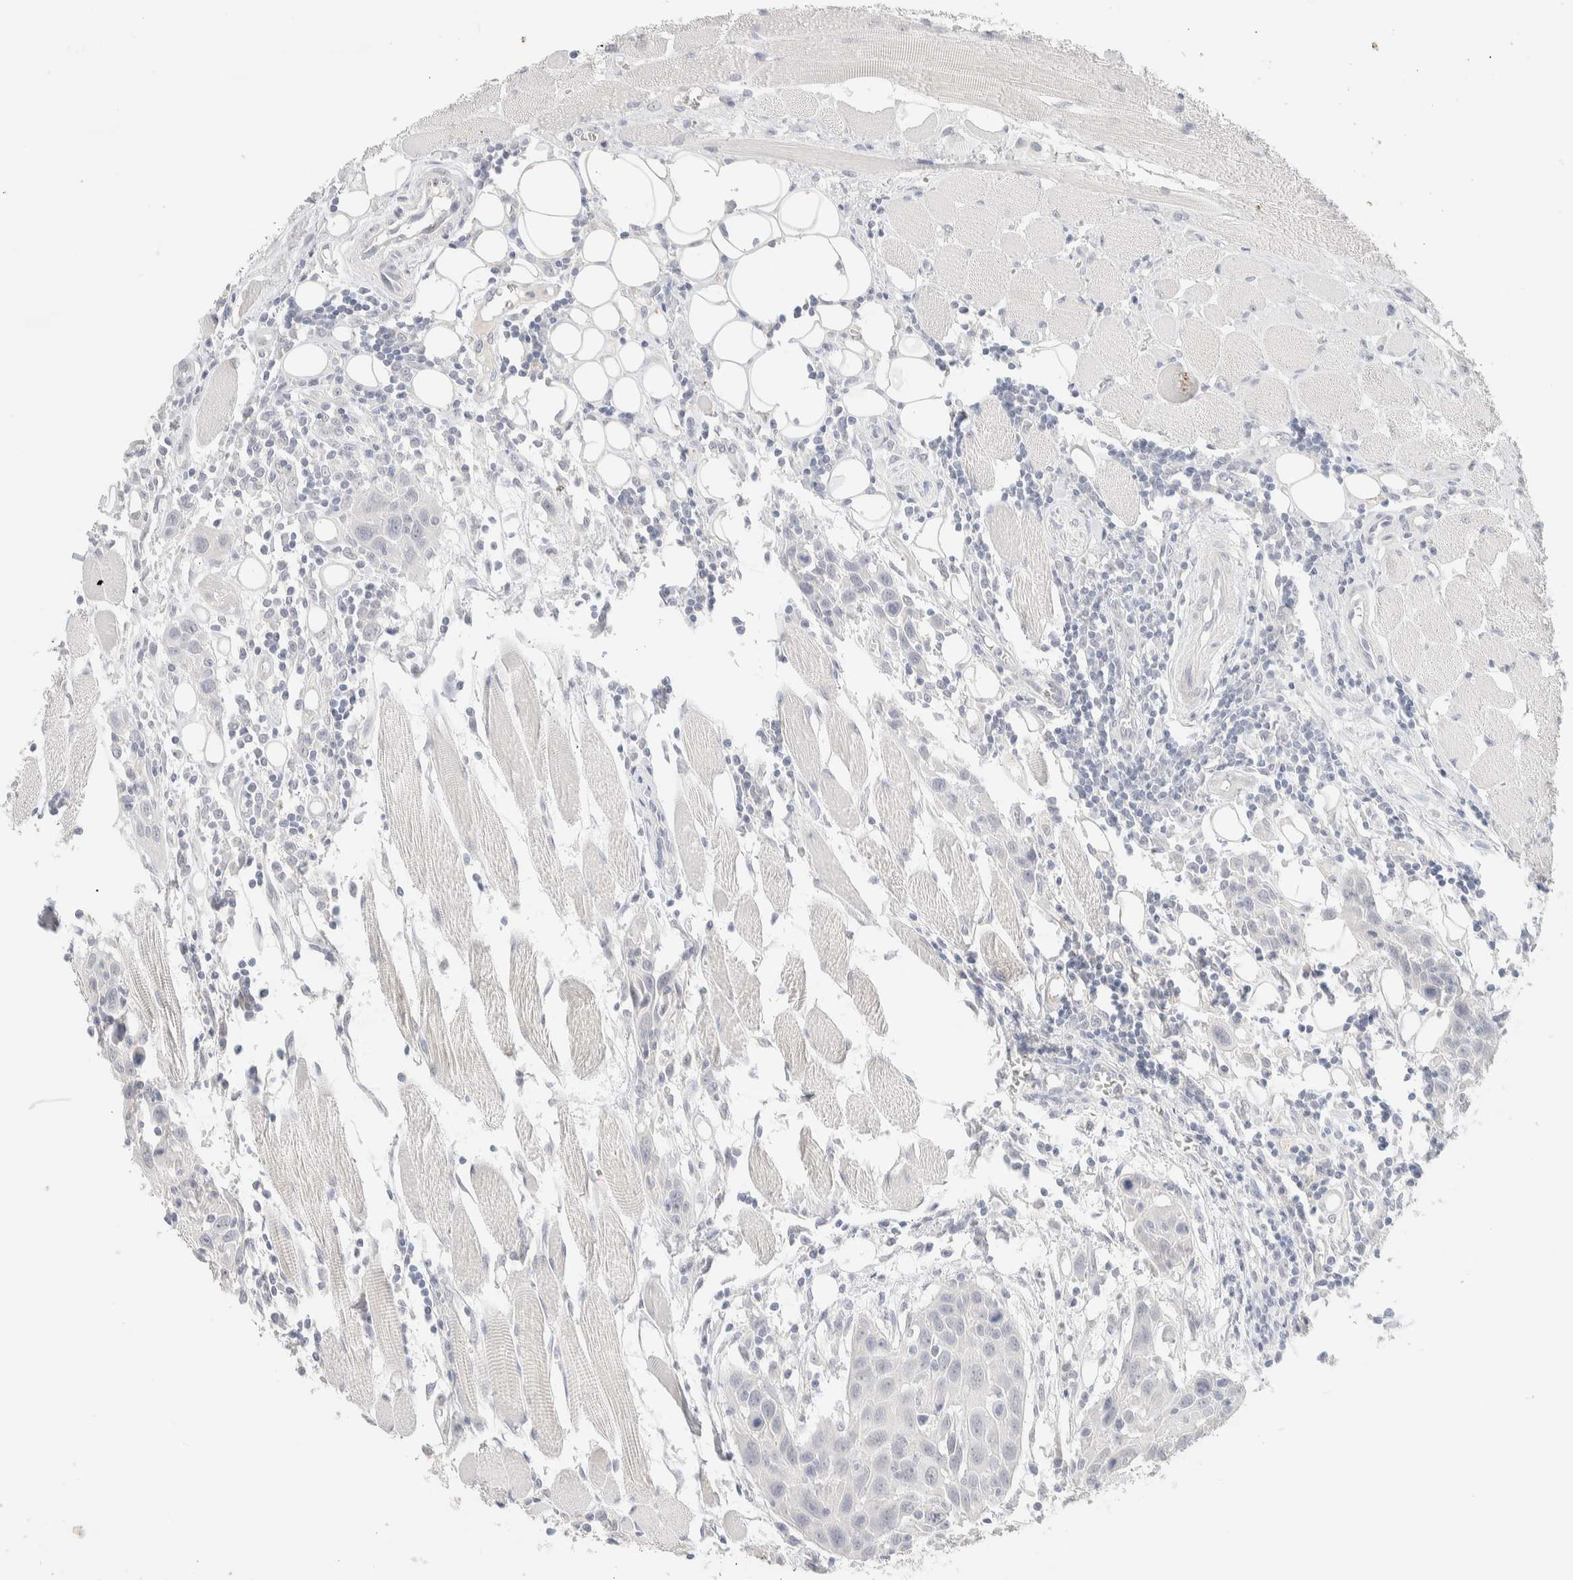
{"staining": {"intensity": "negative", "quantity": "none", "location": "none"}, "tissue": "head and neck cancer", "cell_type": "Tumor cells", "image_type": "cancer", "snomed": [{"axis": "morphology", "description": "Squamous cell carcinoma, NOS"}, {"axis": "topography", "description": "Oral tissue"}, {"axis": "topography", "description": "Head-Neck"}], "caption": "A photomicrograph of human head and neck cancer (squamous cell carcinoma) is negative for staining in tumor cells.", "gene": "RIDA", "patient": {"sex": "female", "age": 50}}